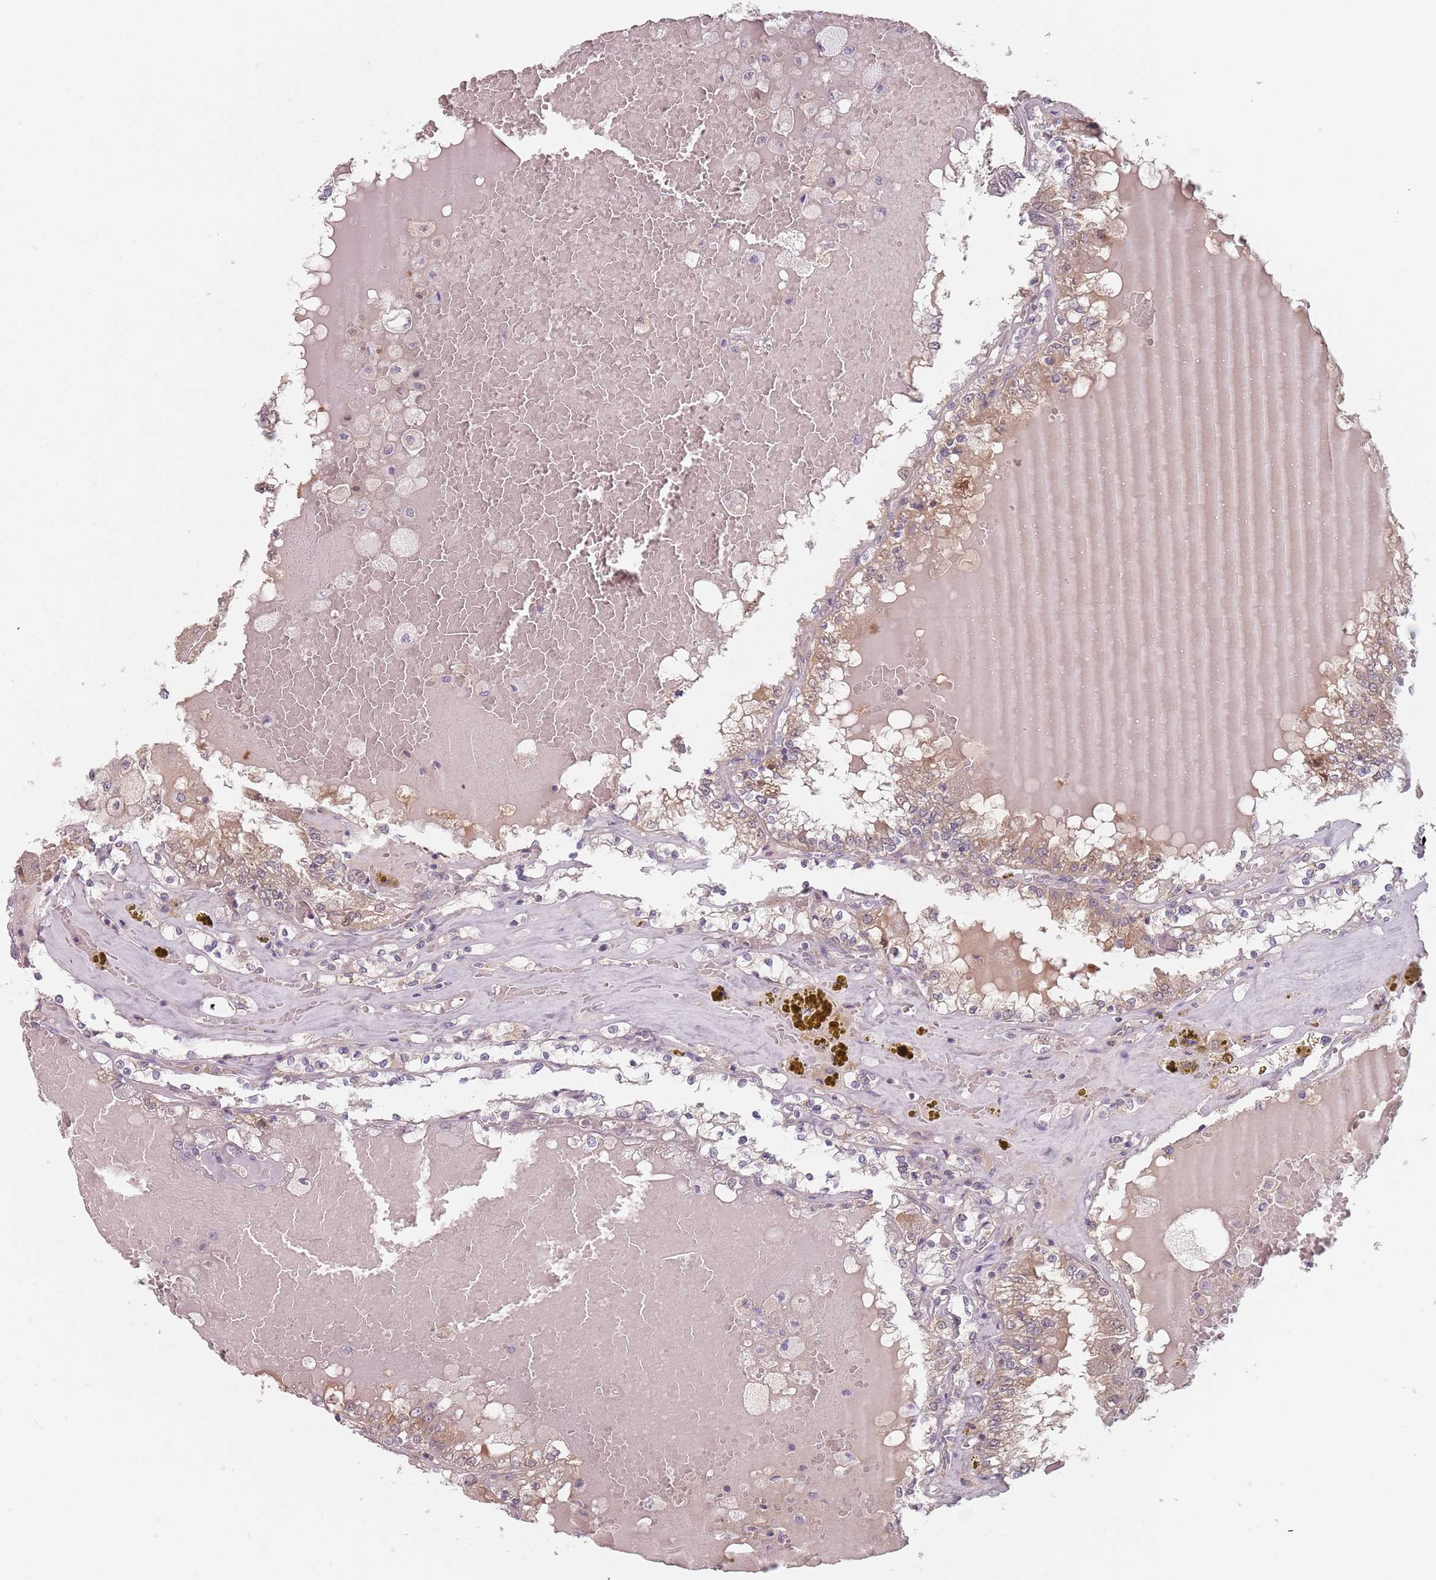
{"staining": {"intensity": "weak", "quantity": "25%-75%", "location": "cytoplasmic/membranous"}, "tissue": "renal cancer", "cell_type": "Tumor cells", "image_type": "cancer", "snomed": [{"axis": "morphology", "description": "Adenocarcinoma, NOS"}, {"axis": "topography", "description": "Kidney"}], "caption": "Renal cancer stained for a protein shows weak cytoplasmic/membranous positivity in tumor cells.", "gene": "NAXE", "patient": {"sex": "female", "age": 56}}